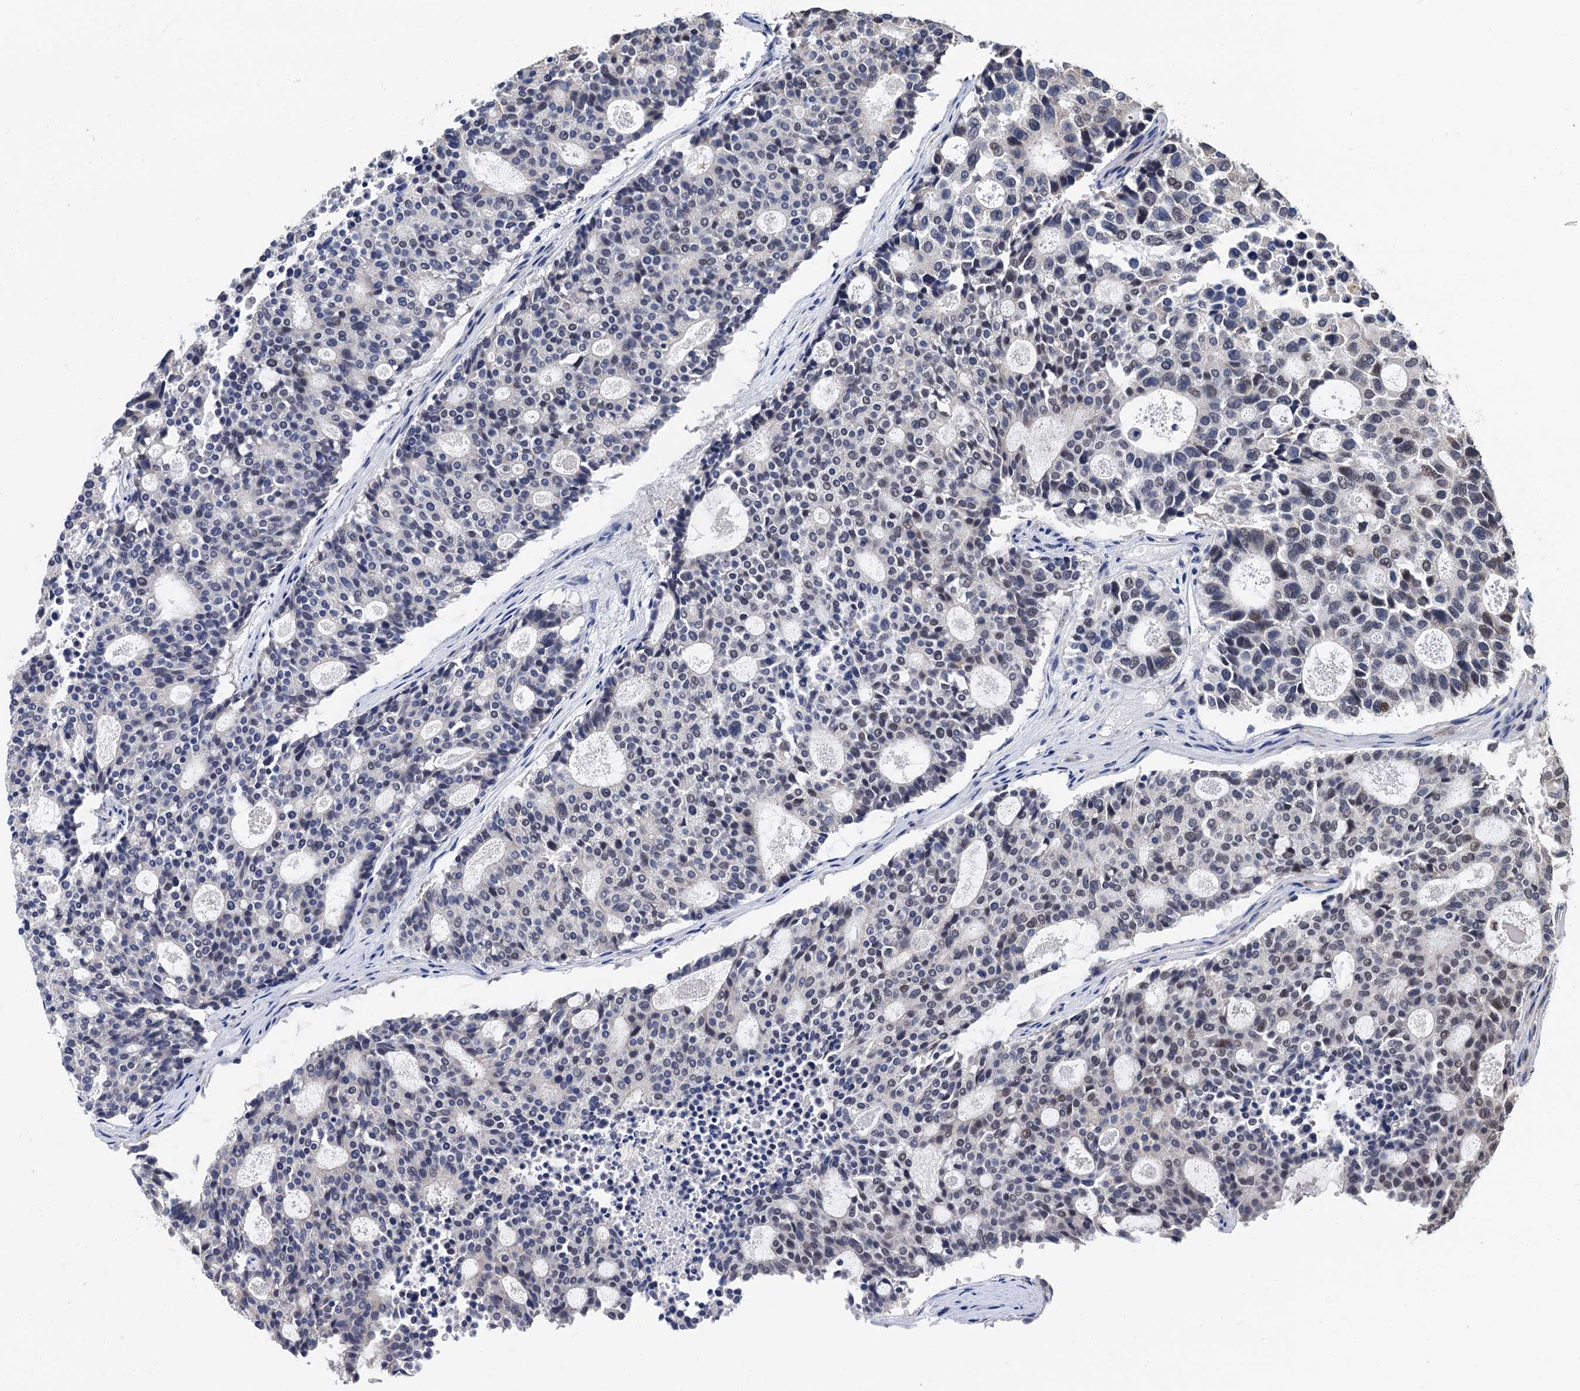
{"staining": {"intensity": "negative", "quantity": "none", "location": "none"}, "tissue": "carcinoid", "cell_type": "Tumor cells", "image_type": "cancer", "snomed": [{"axis": "morphology", "description": "Carcinoid, malignant, NOS"}, {"axis": "topography", "description": "Pancreas"}], "caption": "This is a photomicrograph of IHC staining of carcinoid, which shows no expression in tumor cells. (Brightfield microscopy of DAB (3,3'-diaminobenzidine) IHC at high magnification).", "gene": "TSEN34", "patient": {"sex": "female", "age": 54}}